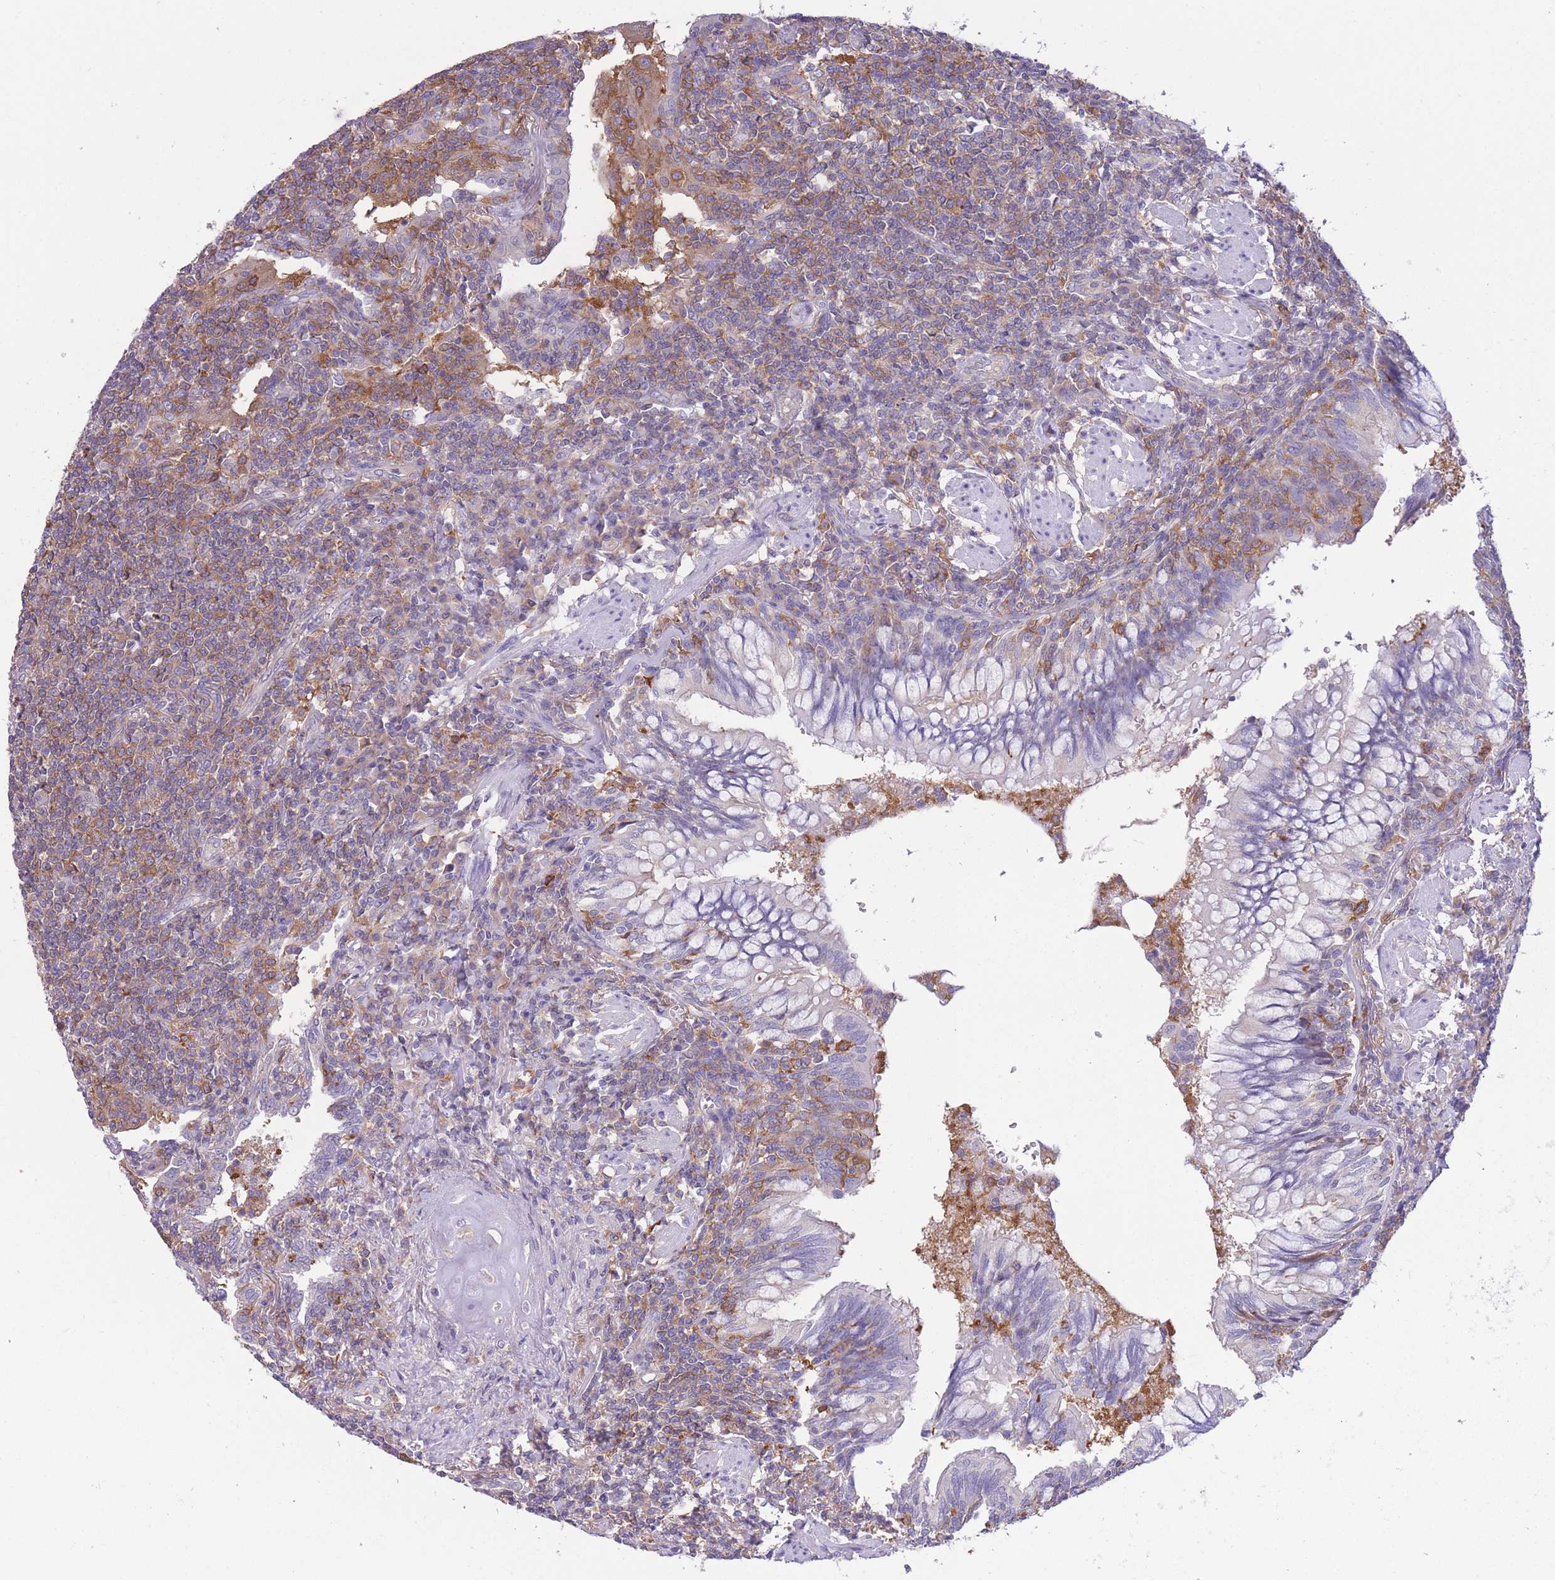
{"staining": {"intensity": "moderate", "quantity": "25%-75%", "location": "cytoplasmic/membranous"}, "tissue": "lymphoma", "cell_type": "Tumor cells", "image_type": "cancer", "snomed": [{"axis": "morphology", "description": "Malignant lymphoma, non-Hodgkin's type, Low grade"}, {"axis": "topography", "description": "Lung"}], "caption": "A brown stain shows moderate cytoplasmic/membranous expression of a protein in human lymphoma tumor cells.", "gene": "NAMPT", "patient": {"sex": "female", "age": 71}}